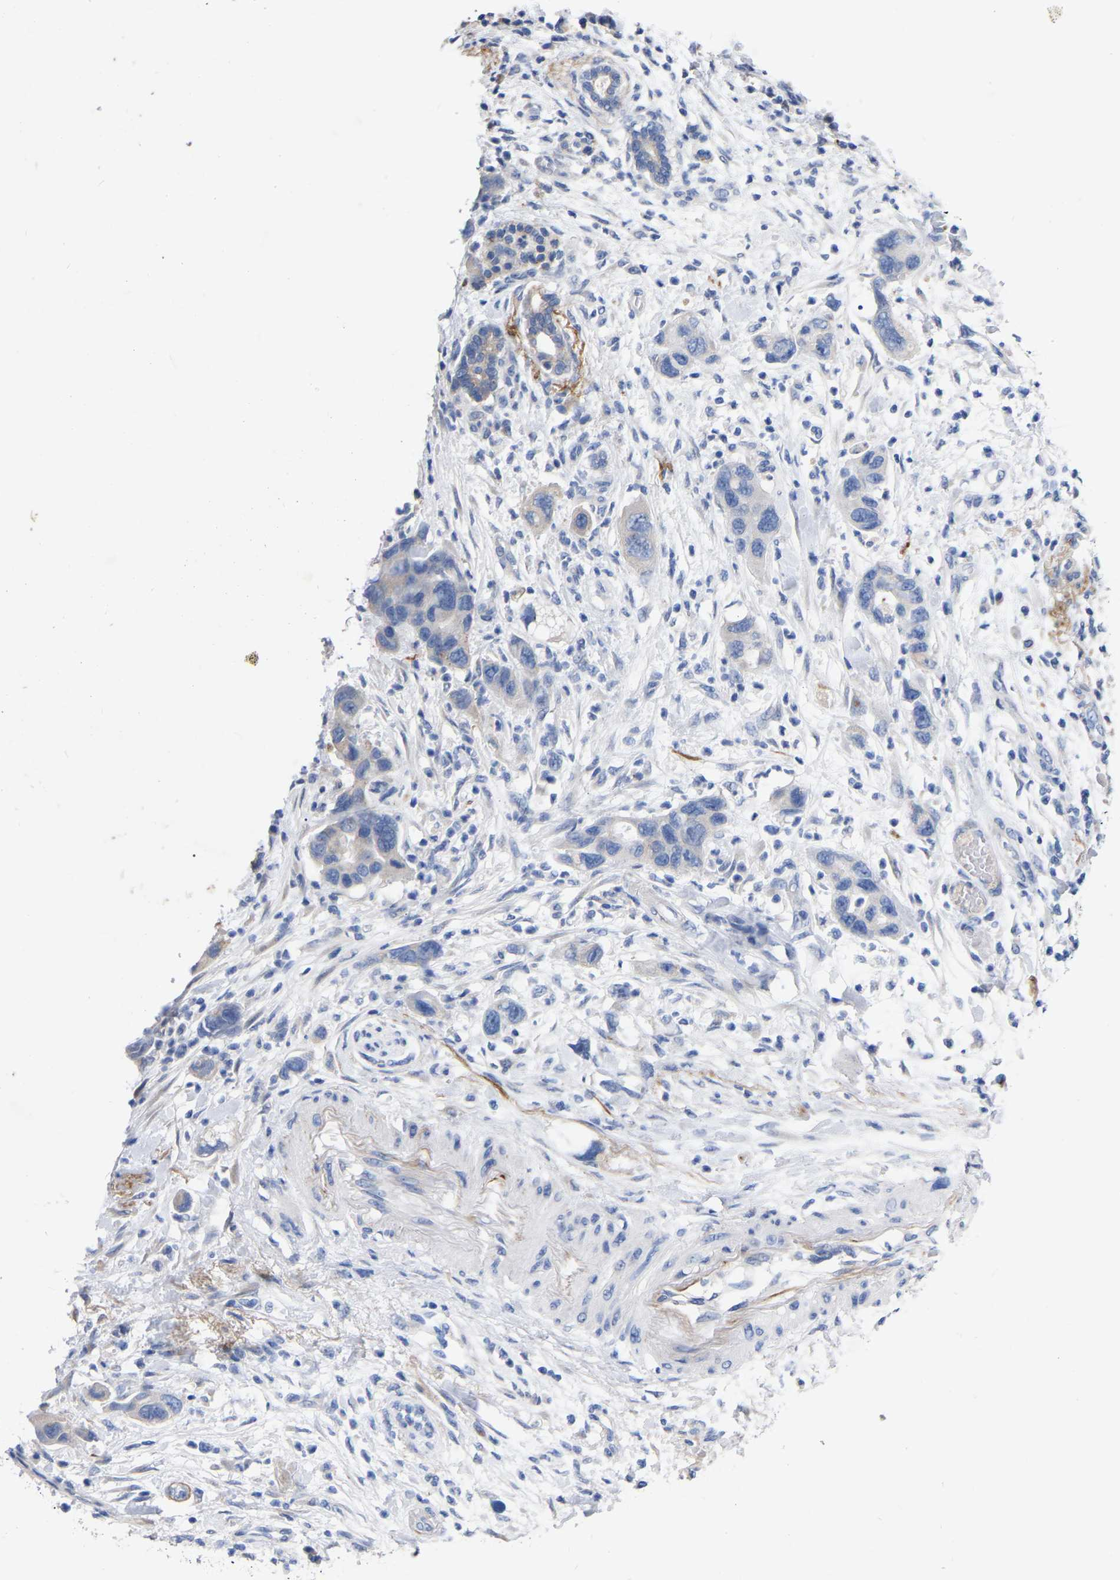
{"staining": {"intensity": "negative", "quantity": "none", "location": "none"}, "tissue": "pancreatic cancer", "cell_type": "Tumor cells", "image_type": "cancer", "snomed": [{"axis": "morphology", "description": "Normal tissue, NOS"}, {"axis": "morphology", "description": "Adenocarcinoma, NOS"}, {"axis": "topography", "description": "Pancreas"}], "caption": "Tumor cells are negative for brown protein staining in pancreatic adenocarcinoma.", "gene": "STRIP2", "patient": {"sex": "female", "age": 71}}